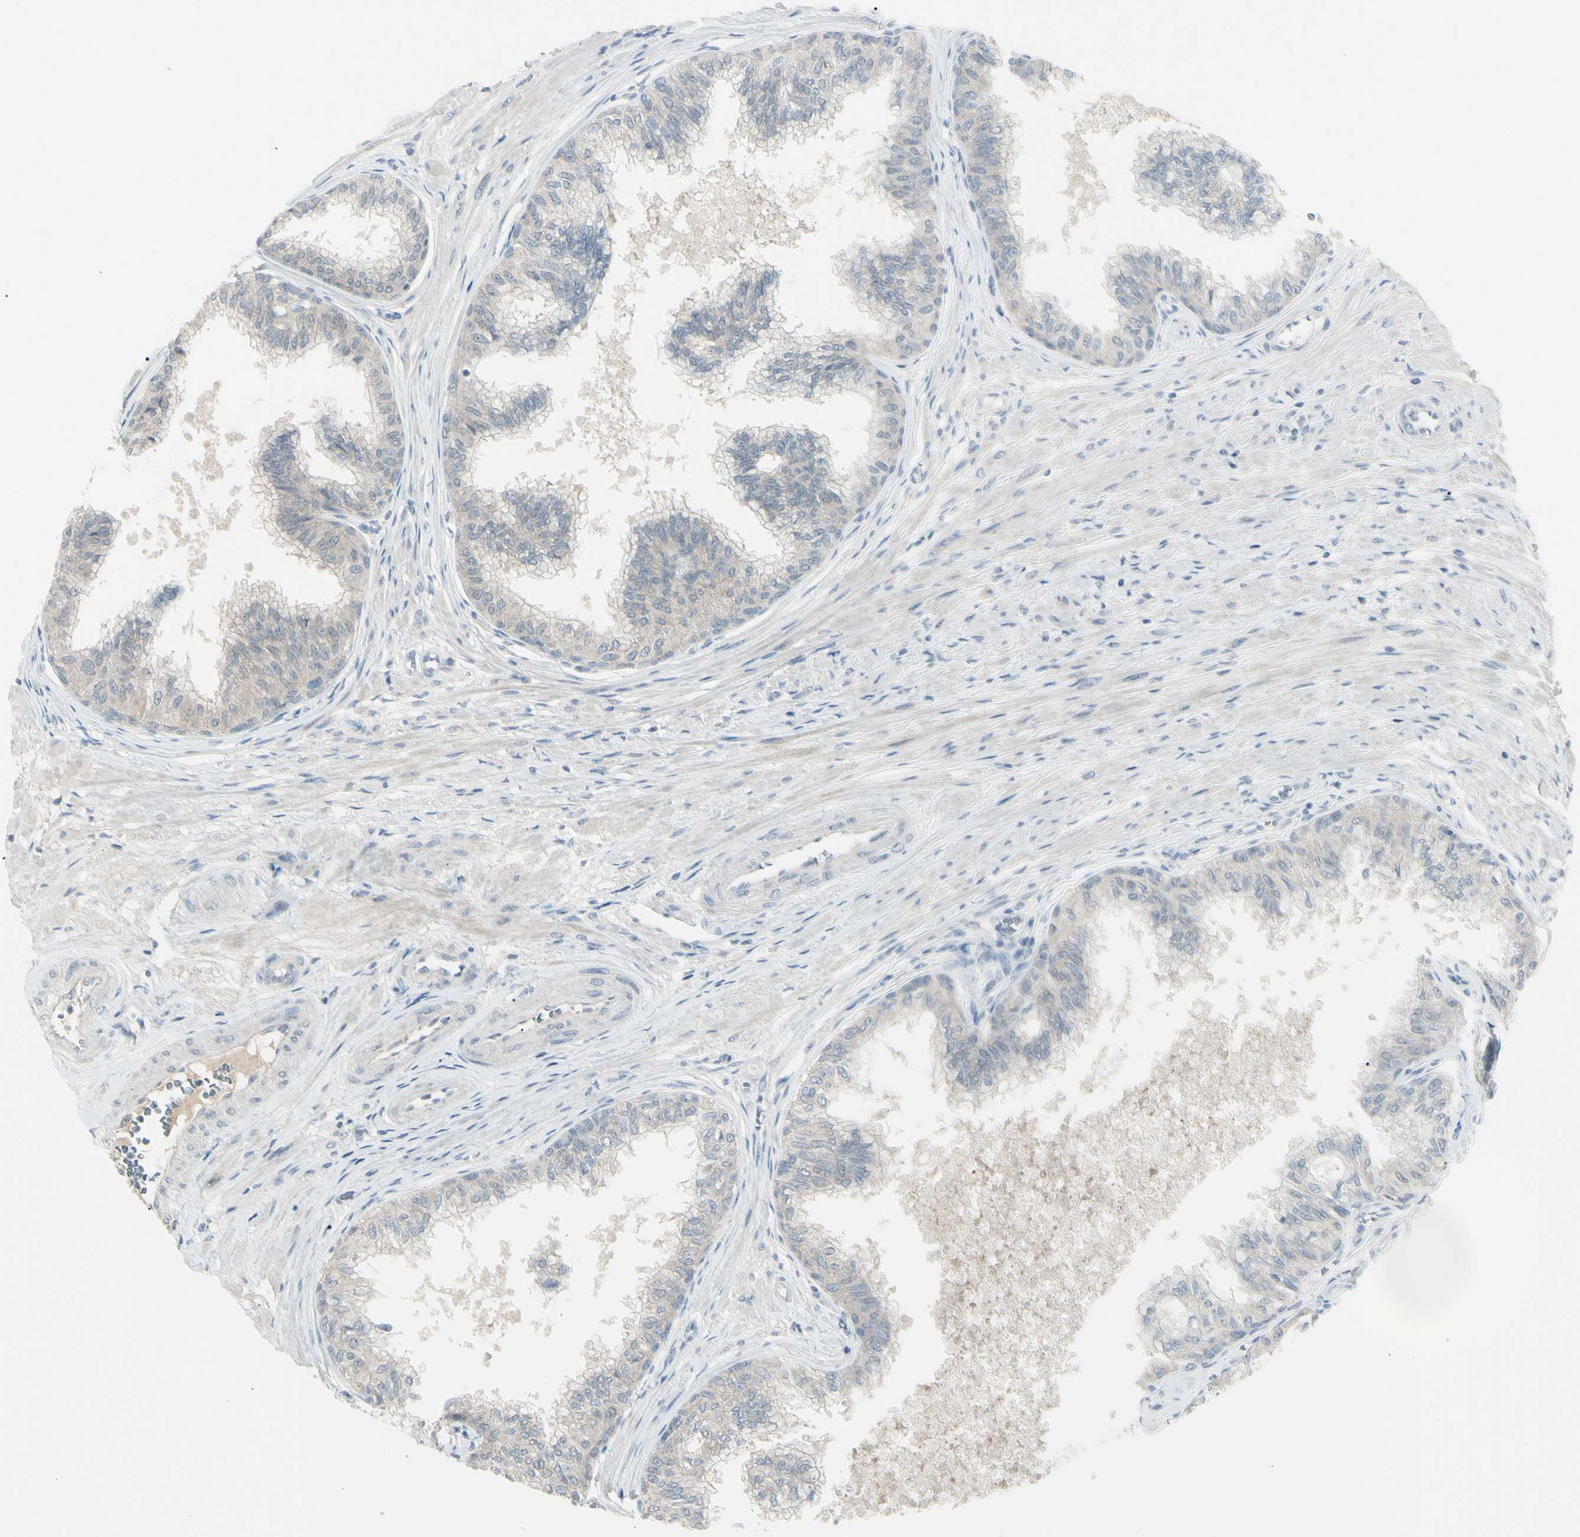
{"staining": {"intensity": "weak", "quantity": ">75%", "location": "cytoplasmic/membranous"}, "tissue": "prostate", "cell_type": "Glandular cells", "image_type": "normal", "snomed": [{"axis": "morphology", "description": "Normal tissue, NOS"}, {"axis": "topography", "description": "Prostate"}, {"axis": "topography", "description": "Seminal veicle"}], "caption": "Glandular cells show low levels of weak cytoplasmic/membranous positivity in about >75% of cells in benign prostate. (Stains: DAB (3,3'-diaminobenzidine) in brown, nuclei in blue, Microscopy: brightfield microscopy at high magnification).", "gene": "SH3GL2", "patient": {"sex": "male", "age": 60}}